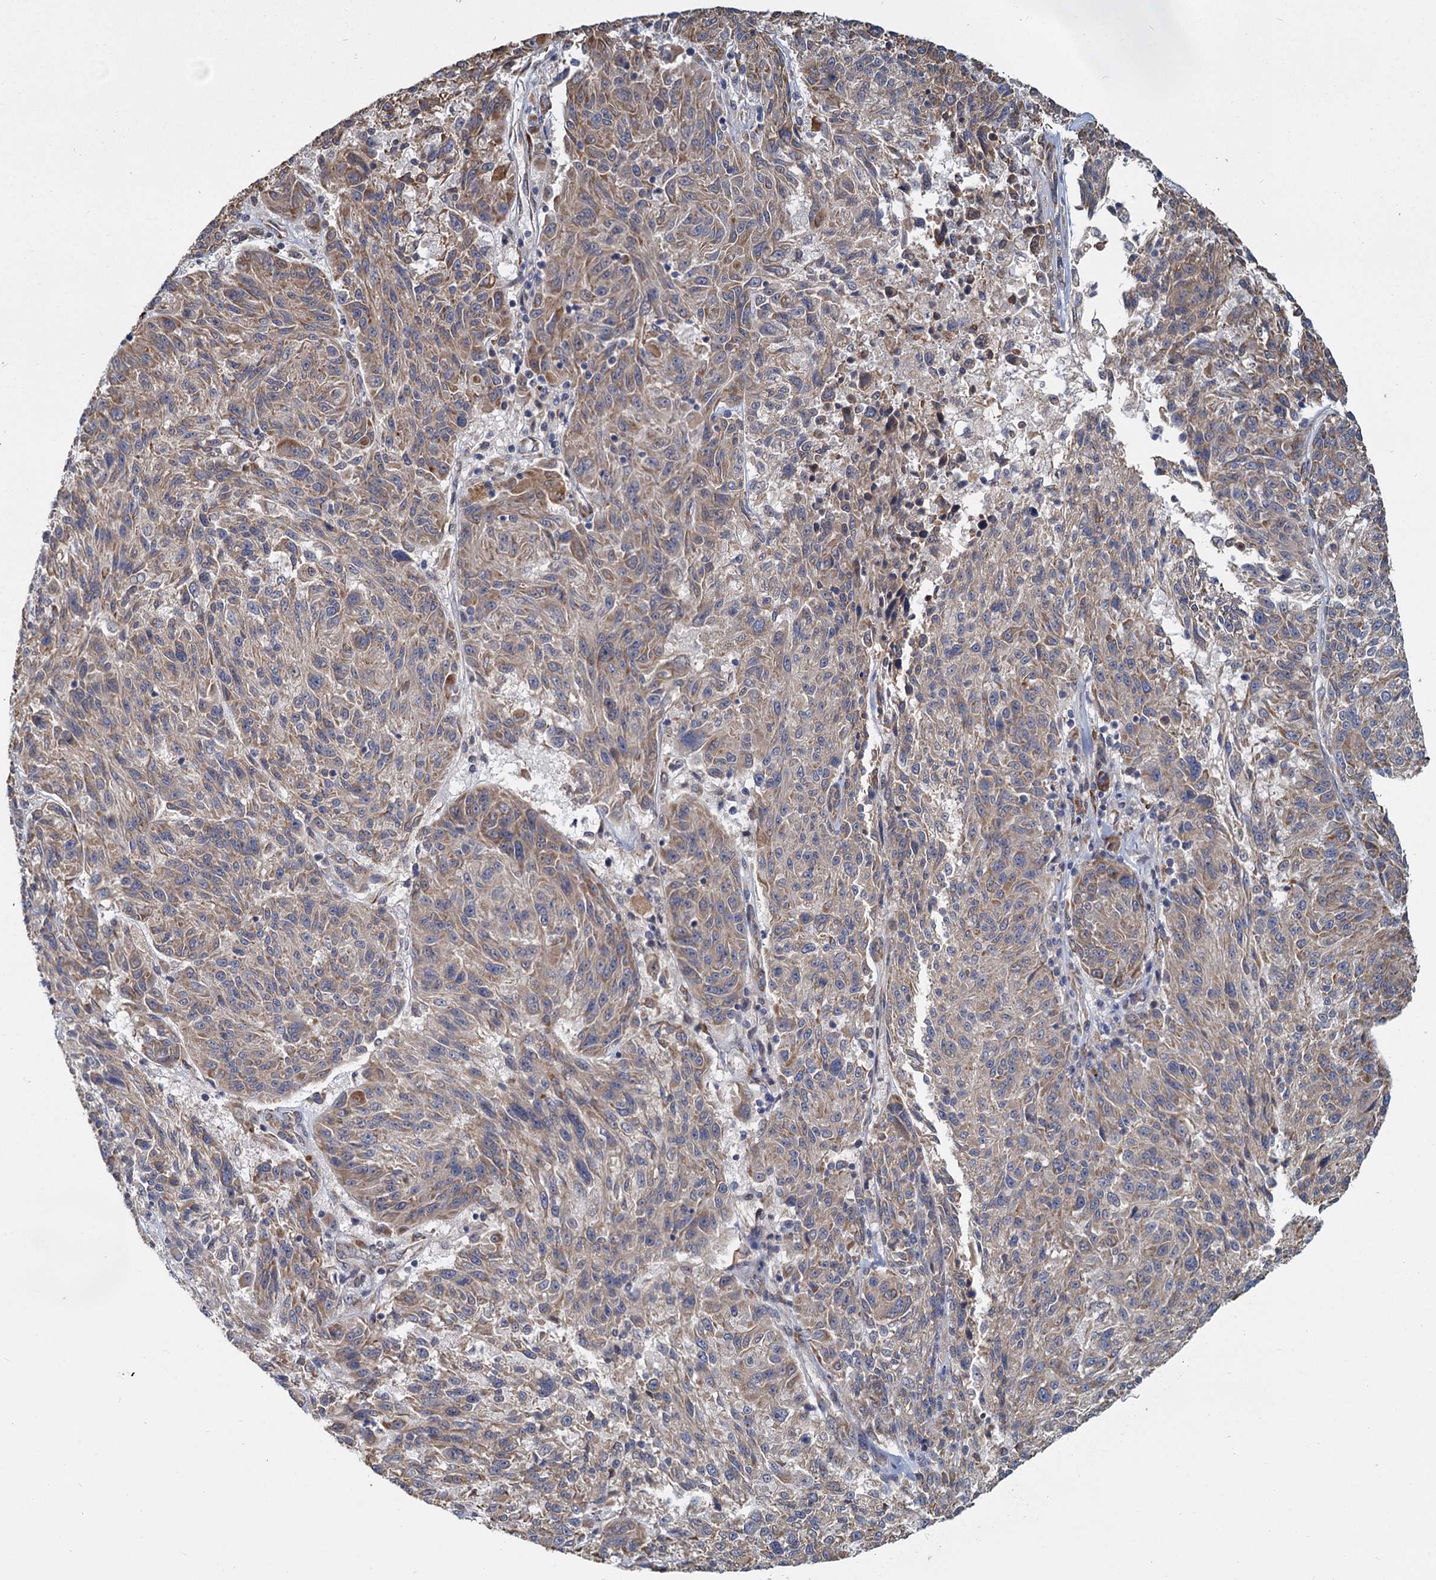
{"staining": {"intensity": "weak", "quantity": ">75%", "location": "cytoplasmic/membranous"}, "tissue": "melanoma", "cell_type": "Tumor cells", "image_type": "cancer", "snomed": [{"axis": "morphology", "description": "Malignant melanoma, NOS"}, {"axis": "topography", "description": "Skin"}], "caption": "IHC of malignant melanoma displays low levels of weak cytoplasmic/membranous staining in approximately >75% of tumor cells. Immunohistochemistry (ihc) stains the protein of interest in brown and the nuclei are stained blue.", "gene": "LRRC51", "patient": {"sex": "male", "age": 53}}